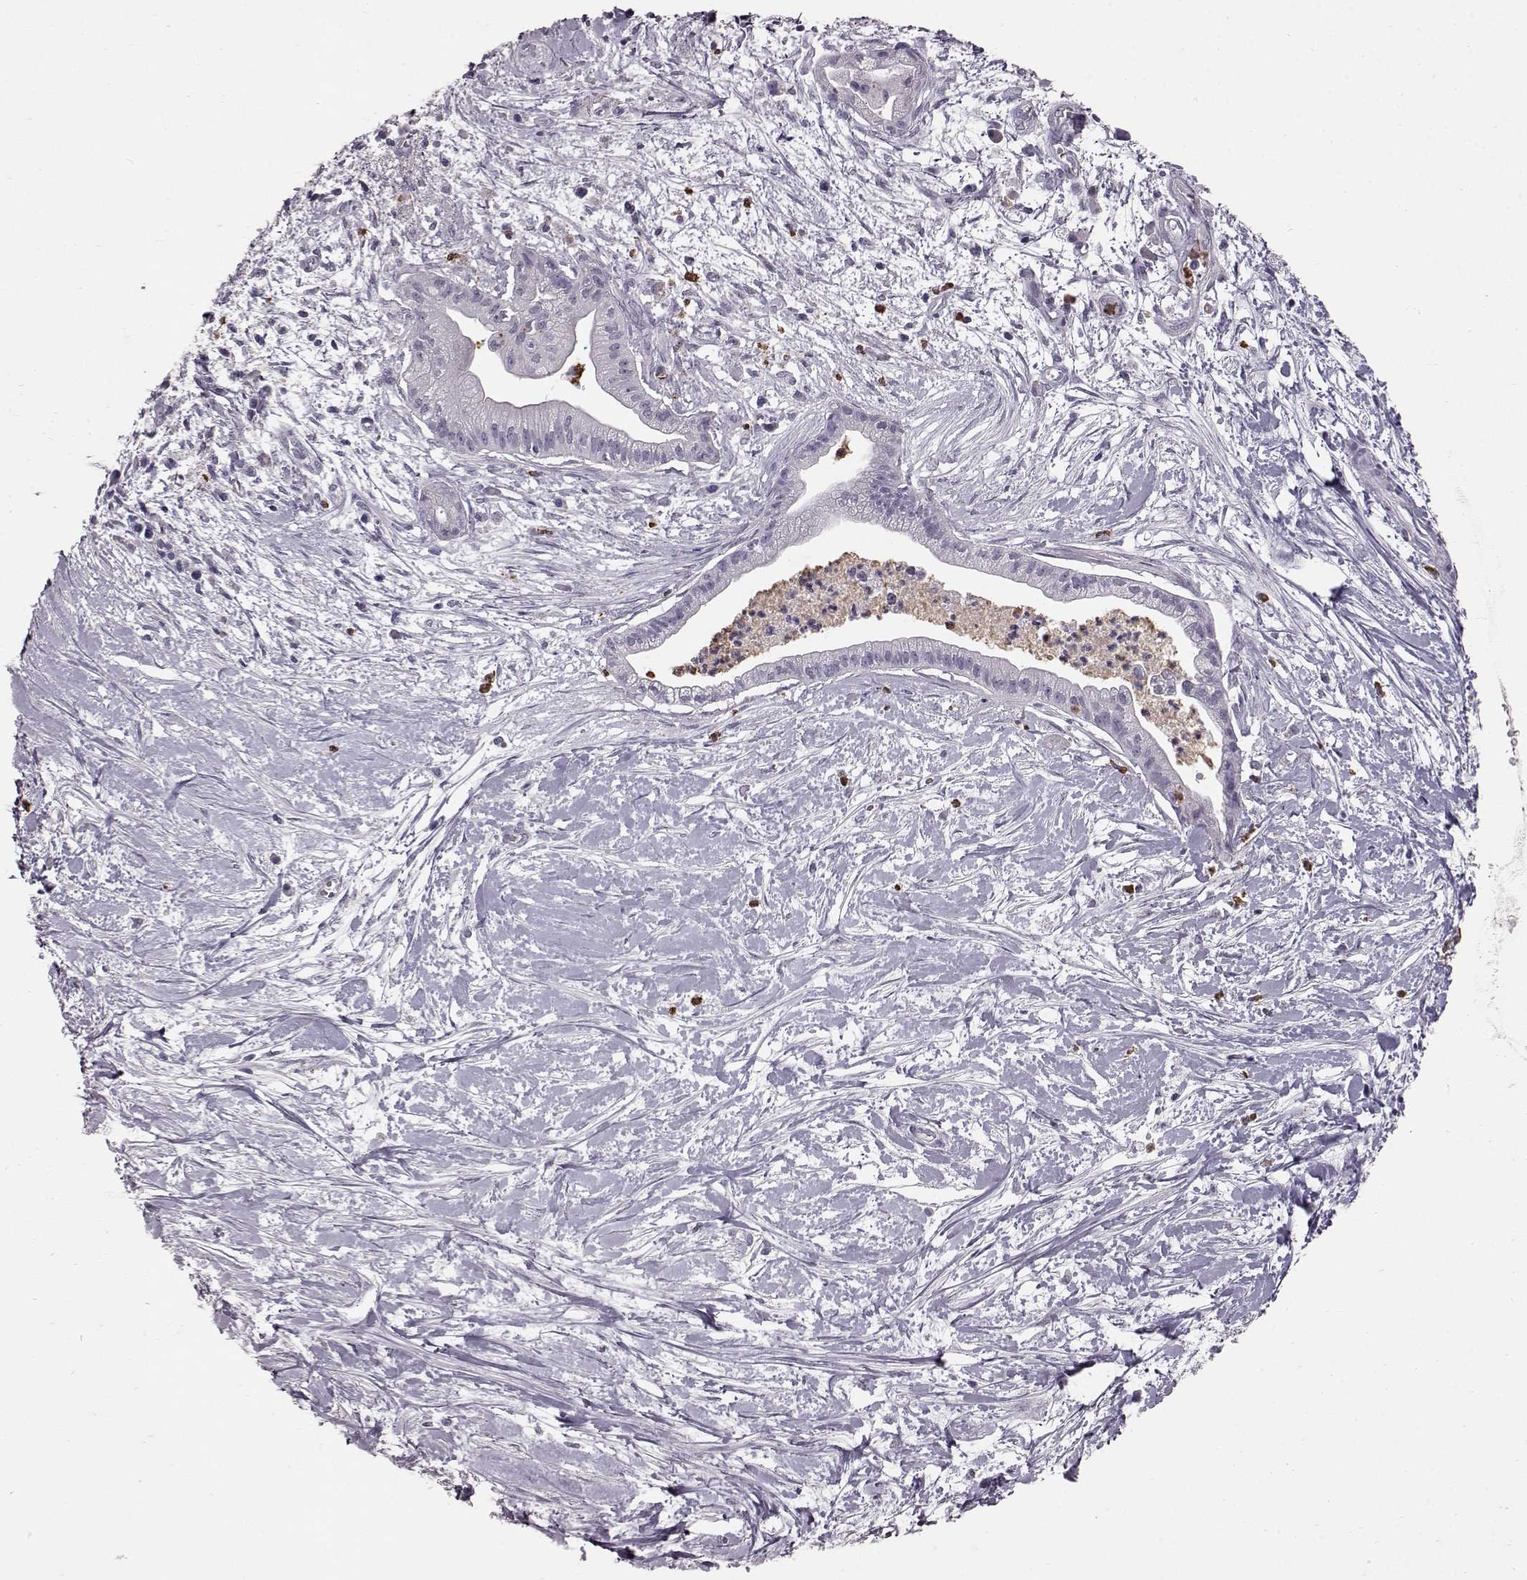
{"staining": {"intensity": "negative", "quantity": "none", "location": "none"}, "tissue": "pancreatic cancer", "cell_type": "Tumor cells", "image_type": "cancer", "snomed": [{"axis": "morphology", "description": "Normal tissue, NOS"}, {"axis": "morphology", "description": "Adenocarcinoma, NOS"}, {"axis": "topography", "description": "Lymph node"}, {"axis": "topography", "description": "Pancreas"}], "caption": "Tumor cells are negative for brown protein staining in pancreatic cancer. (DAB IHC visualized using brightfield microscopy, high magnification).", "gene": "FUT4", "patient": {"sex": "female", "age": 58}}